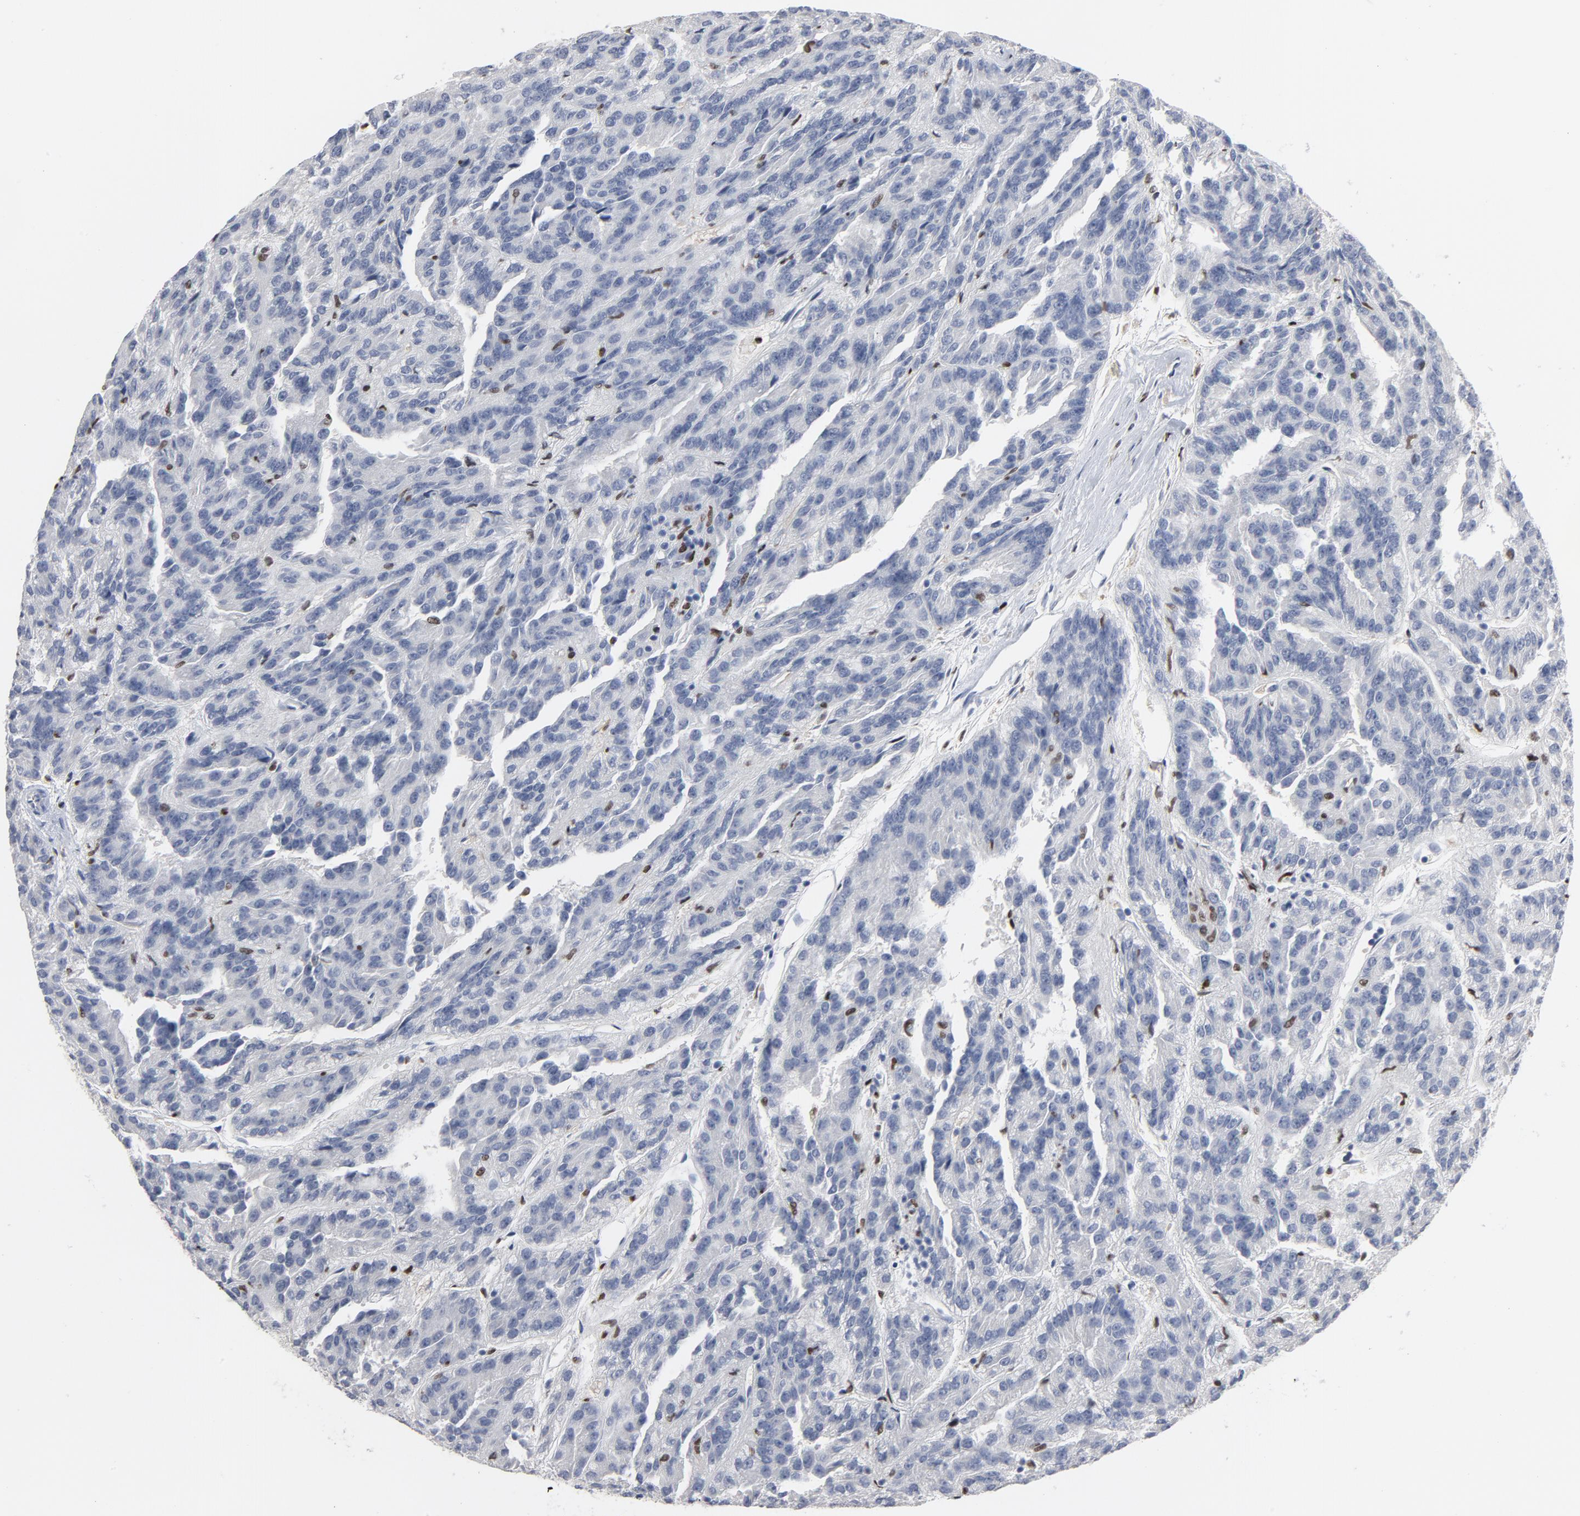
{"staining": {"intensity": "negative", "quantity": "none", "location": "none"}, "tissue": "renal cancer", "cell_type": "Tumor cells", "image_type": "cancer", "snomed": [{"axis": "morphology", "description": "Adenocarcinoma, NOS"}, {"axis": "topography", "description": "Kidney"}], "caption": "Immunohistochemistry (IHC) photomicrograph of neoplastic tissue: human renal cancer stained with DAB demonstrates no significant protein positivity in tumor cells. (Brightfield microscopy of DAB IHC at high magnification).", "gene": "SPI1", "patient": {"sex": "male", "age": 46}}